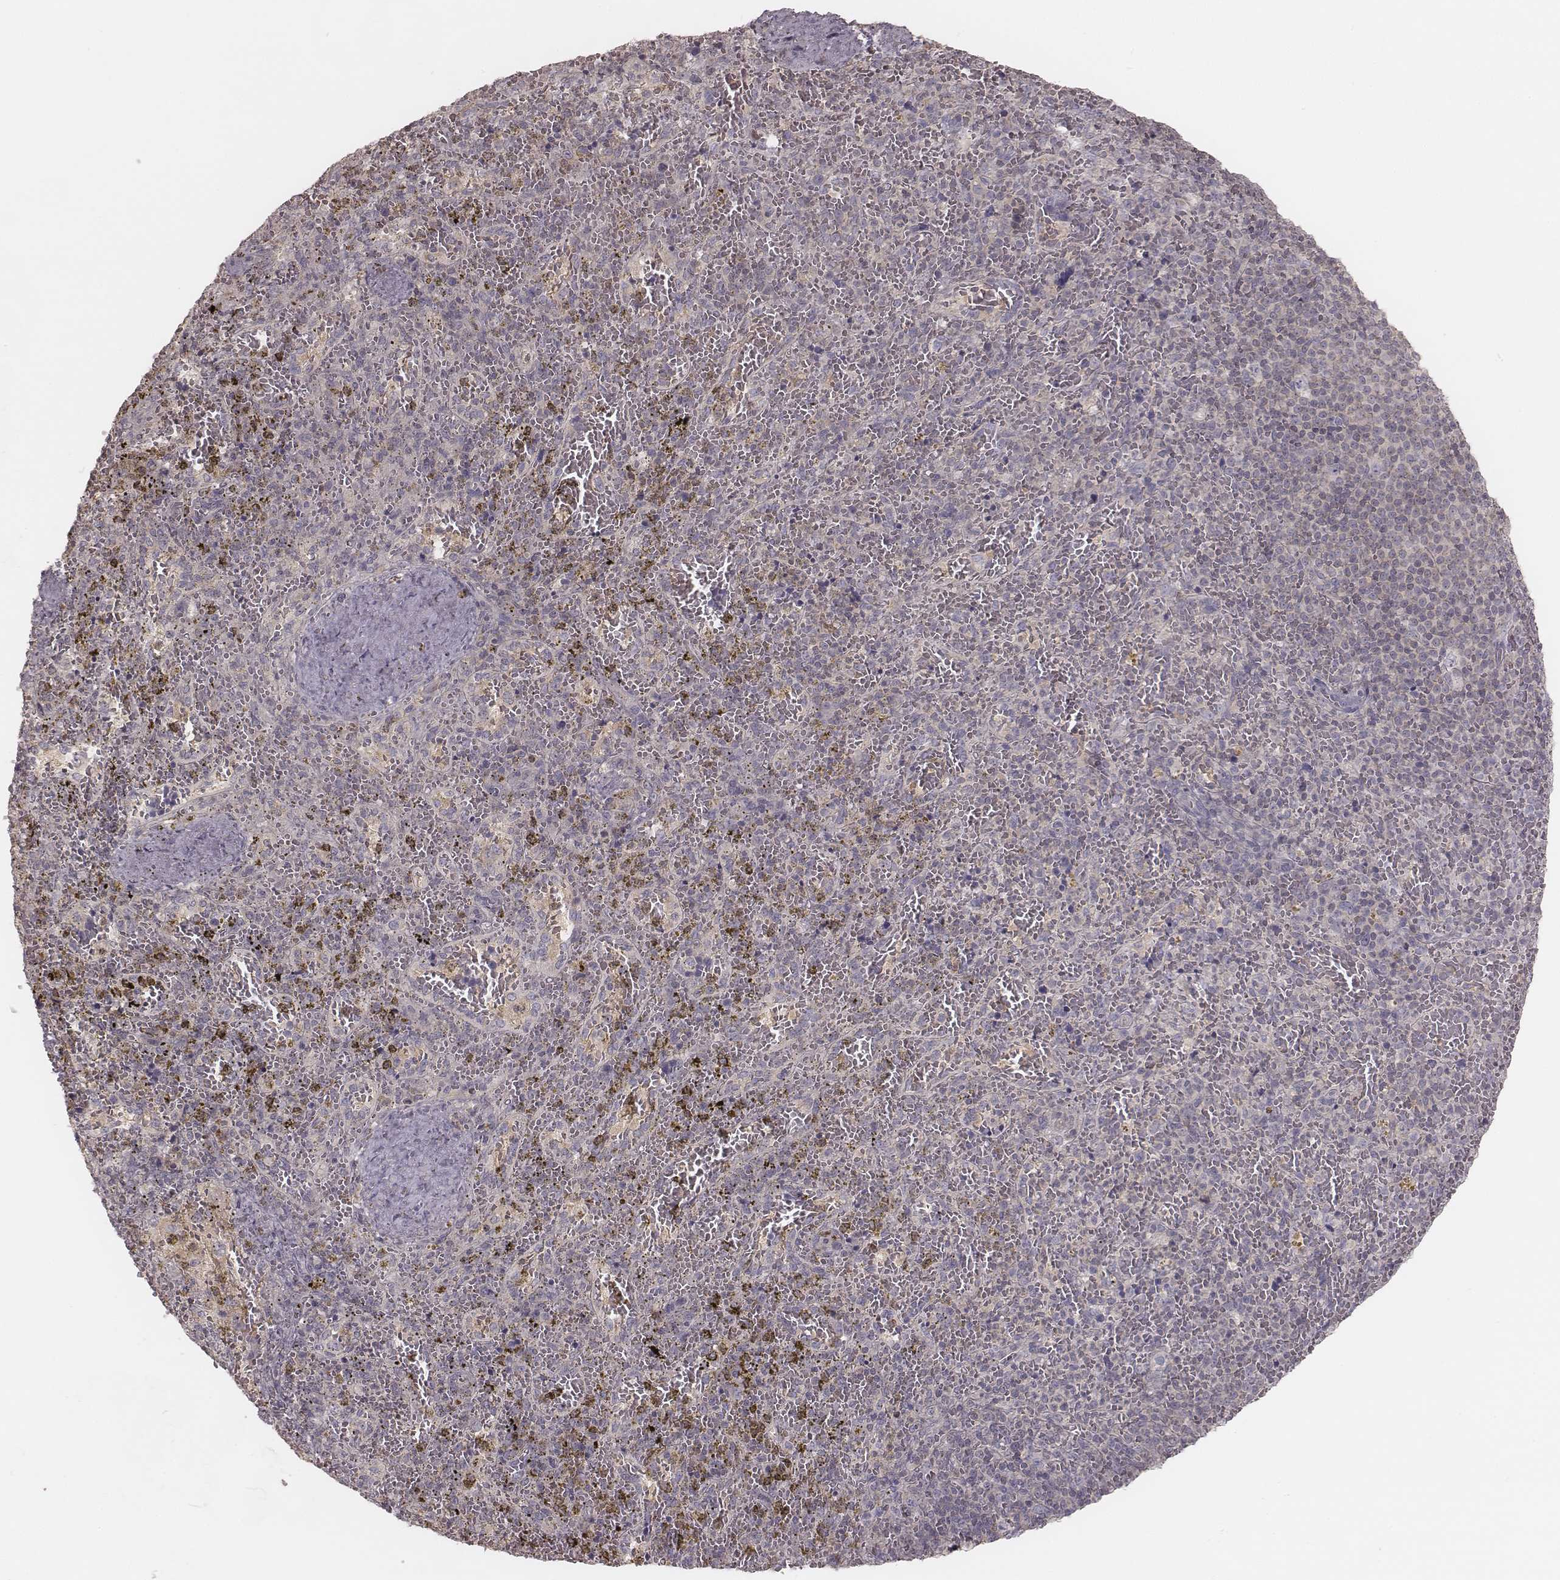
{"staining": {"intensity": "negative", "quantity": "none", "location": "none"}, "tissue": "spleen", "cell_type": "Cells in red pulp", "image_type": "normal", "snomed": [{"axis": "morphology", "description": "Normal tissue, NOS"}, {"axis": "topography", "description": "Spleen"}], "caption": "High magnification brightfield microscopy of normal spleen stained with DAB (brown) and counterstained with hematoxylin (blue): cells in red pulp show no significant expression. The staining is performed using DAB brown chromogen with nuclei counter-stained in using hematoxylin.", "gene": "TDRD5", "patient": {"sex": "female", "age": 50}}